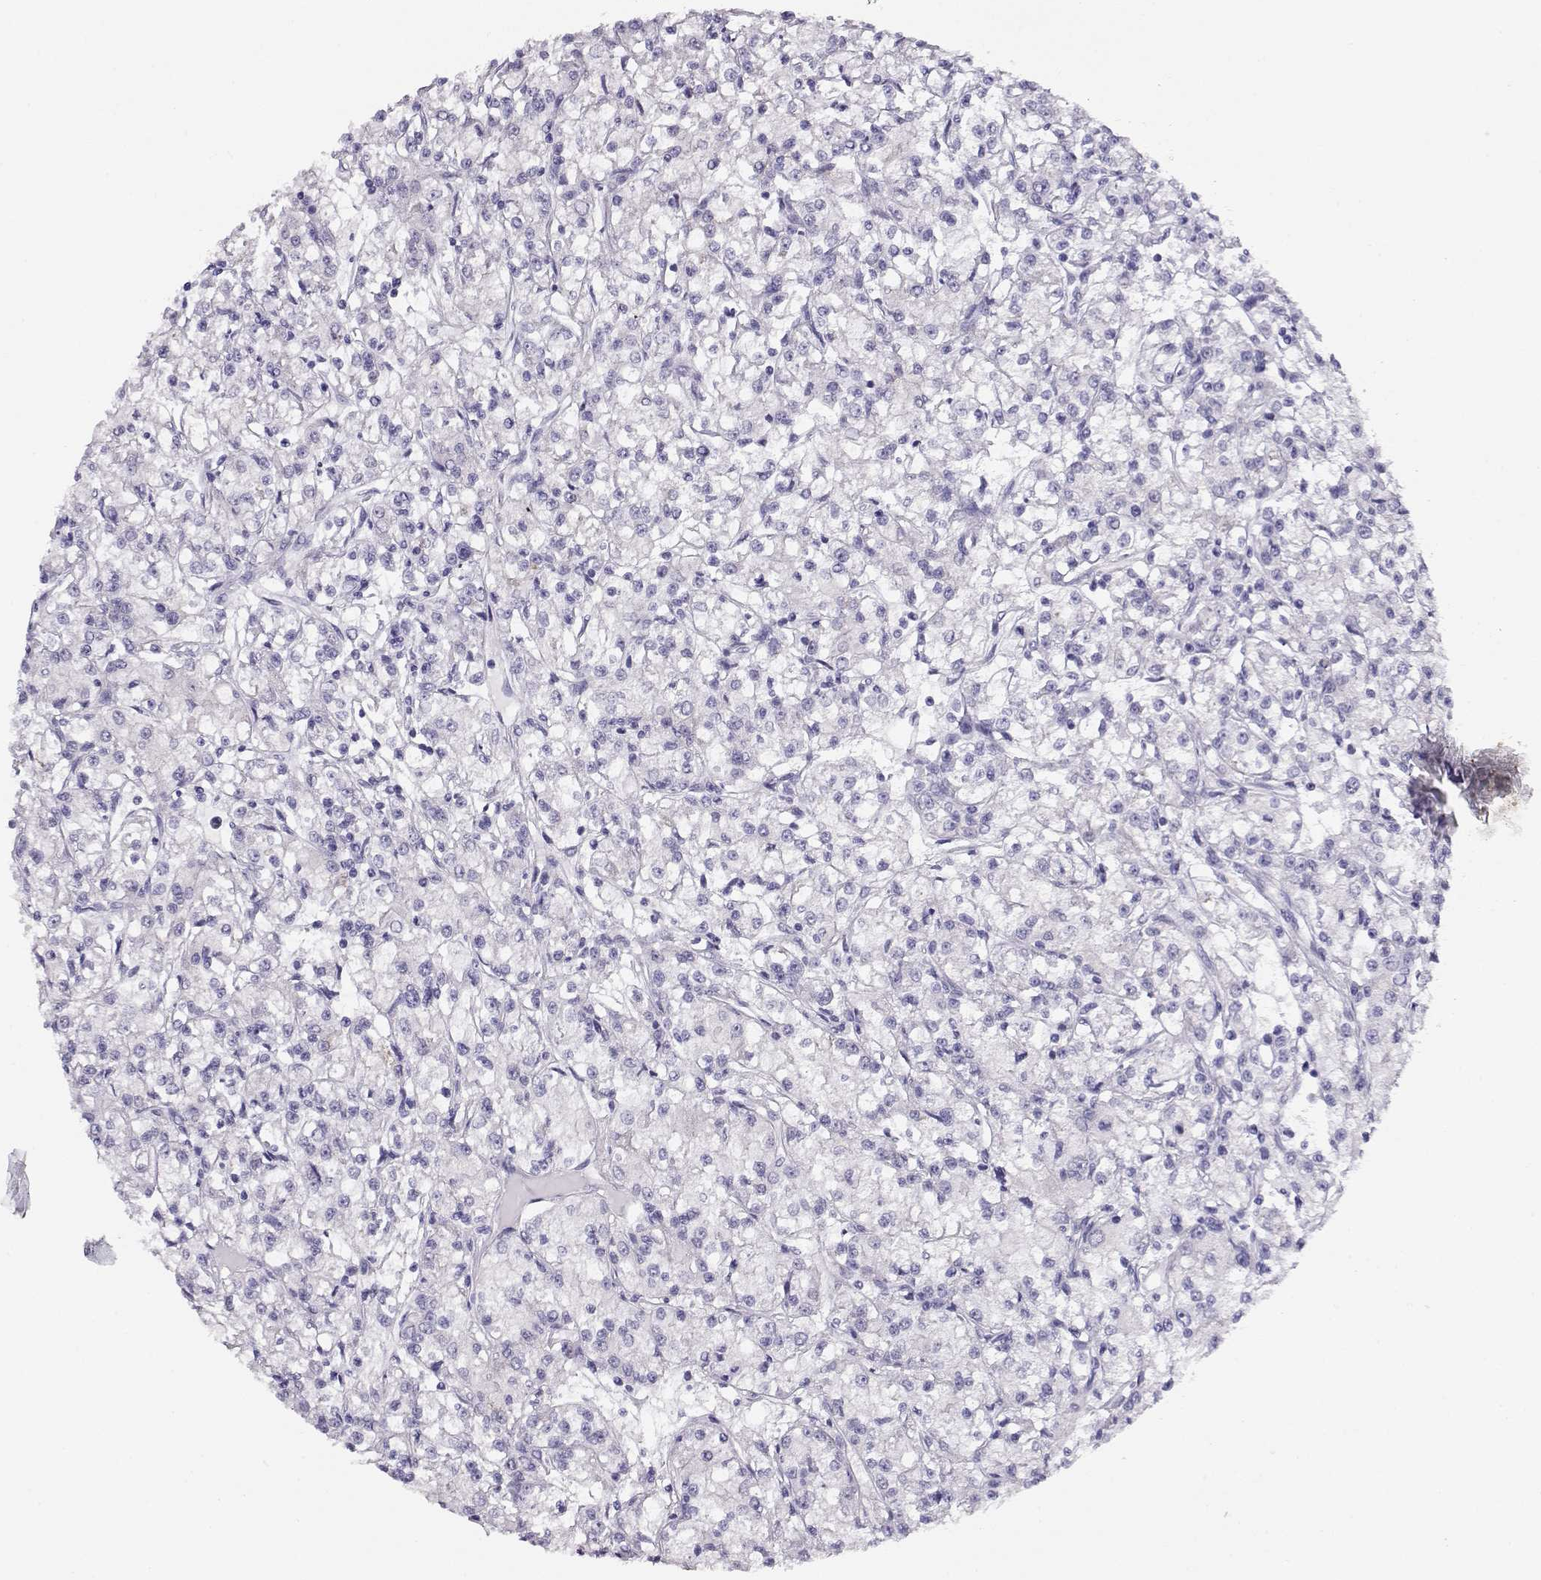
{"staining": {"intensity": "negative", "quantity": "none", "location": "none"}, "tissue": "renal cancer", "cell_type": "Tumor cells", "image_type": "cancer", "snomed": [{"axis": "morphology", "description": "Adenocarcinoma, NOS"}, {"axis": "topography", "description": "Kidney"}], "caption": "A high-resolution histopathology image shows IHC staining of adenocarcinoma (renal), which reveals no significant positivity in tumor cells.", "gene": "CRX", "patient": {"sex": "female", "age": 59}}